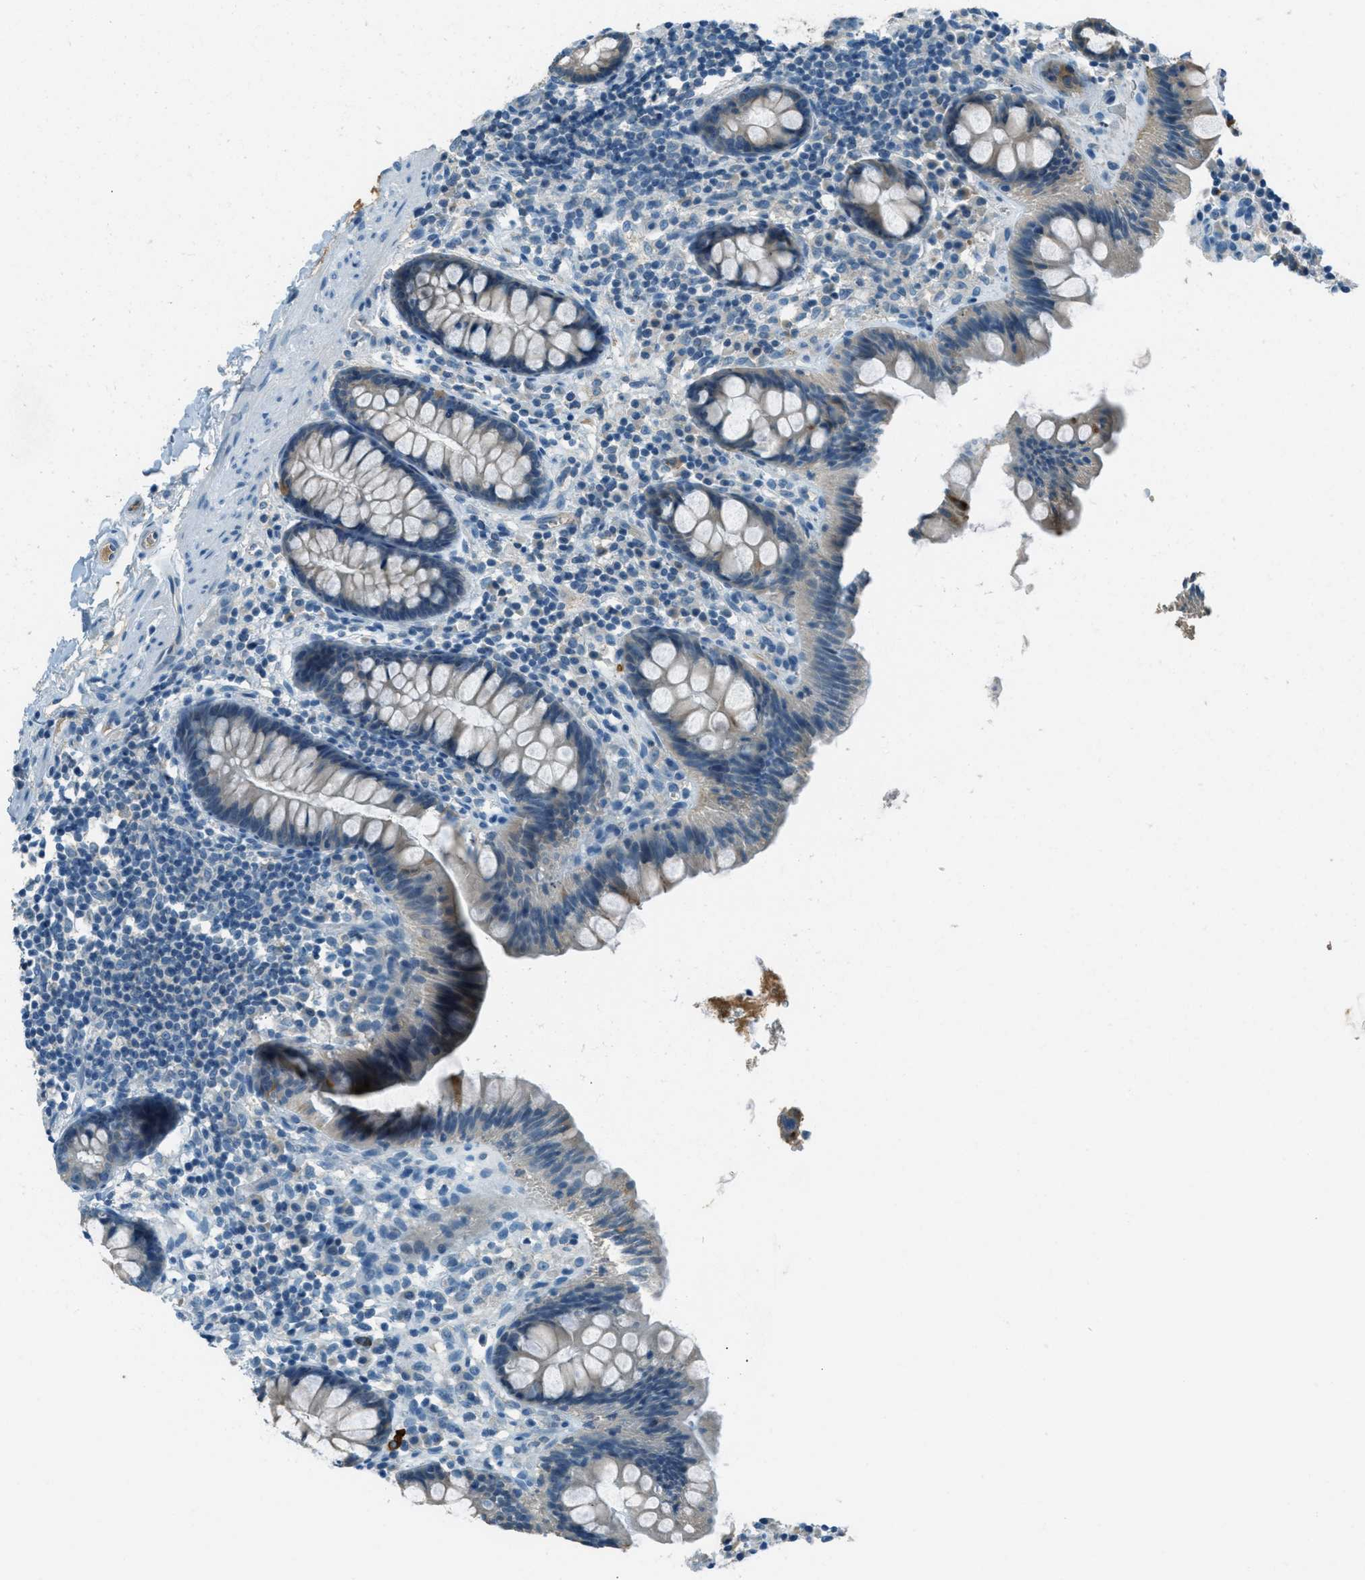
{"staining": {"intensity": "negative", "quantity": "none", "location": "none"}, "tissue": "colon", "cell_type": "Endothelial cells", "image_type": "normal", "snomed": [{"axis": "morphology", "description": "Normal tissue, NOS"}, {"axis": "topography", "description": "Colon"}], "caption": "A high-resolution micrograph shows immunohistochemistry (IHC) staining of unremarkable colon, which exhibits no significant staining in endothelial cells.", "gene": "MSLN", "patient": {"sex": "female", "age": 80}}